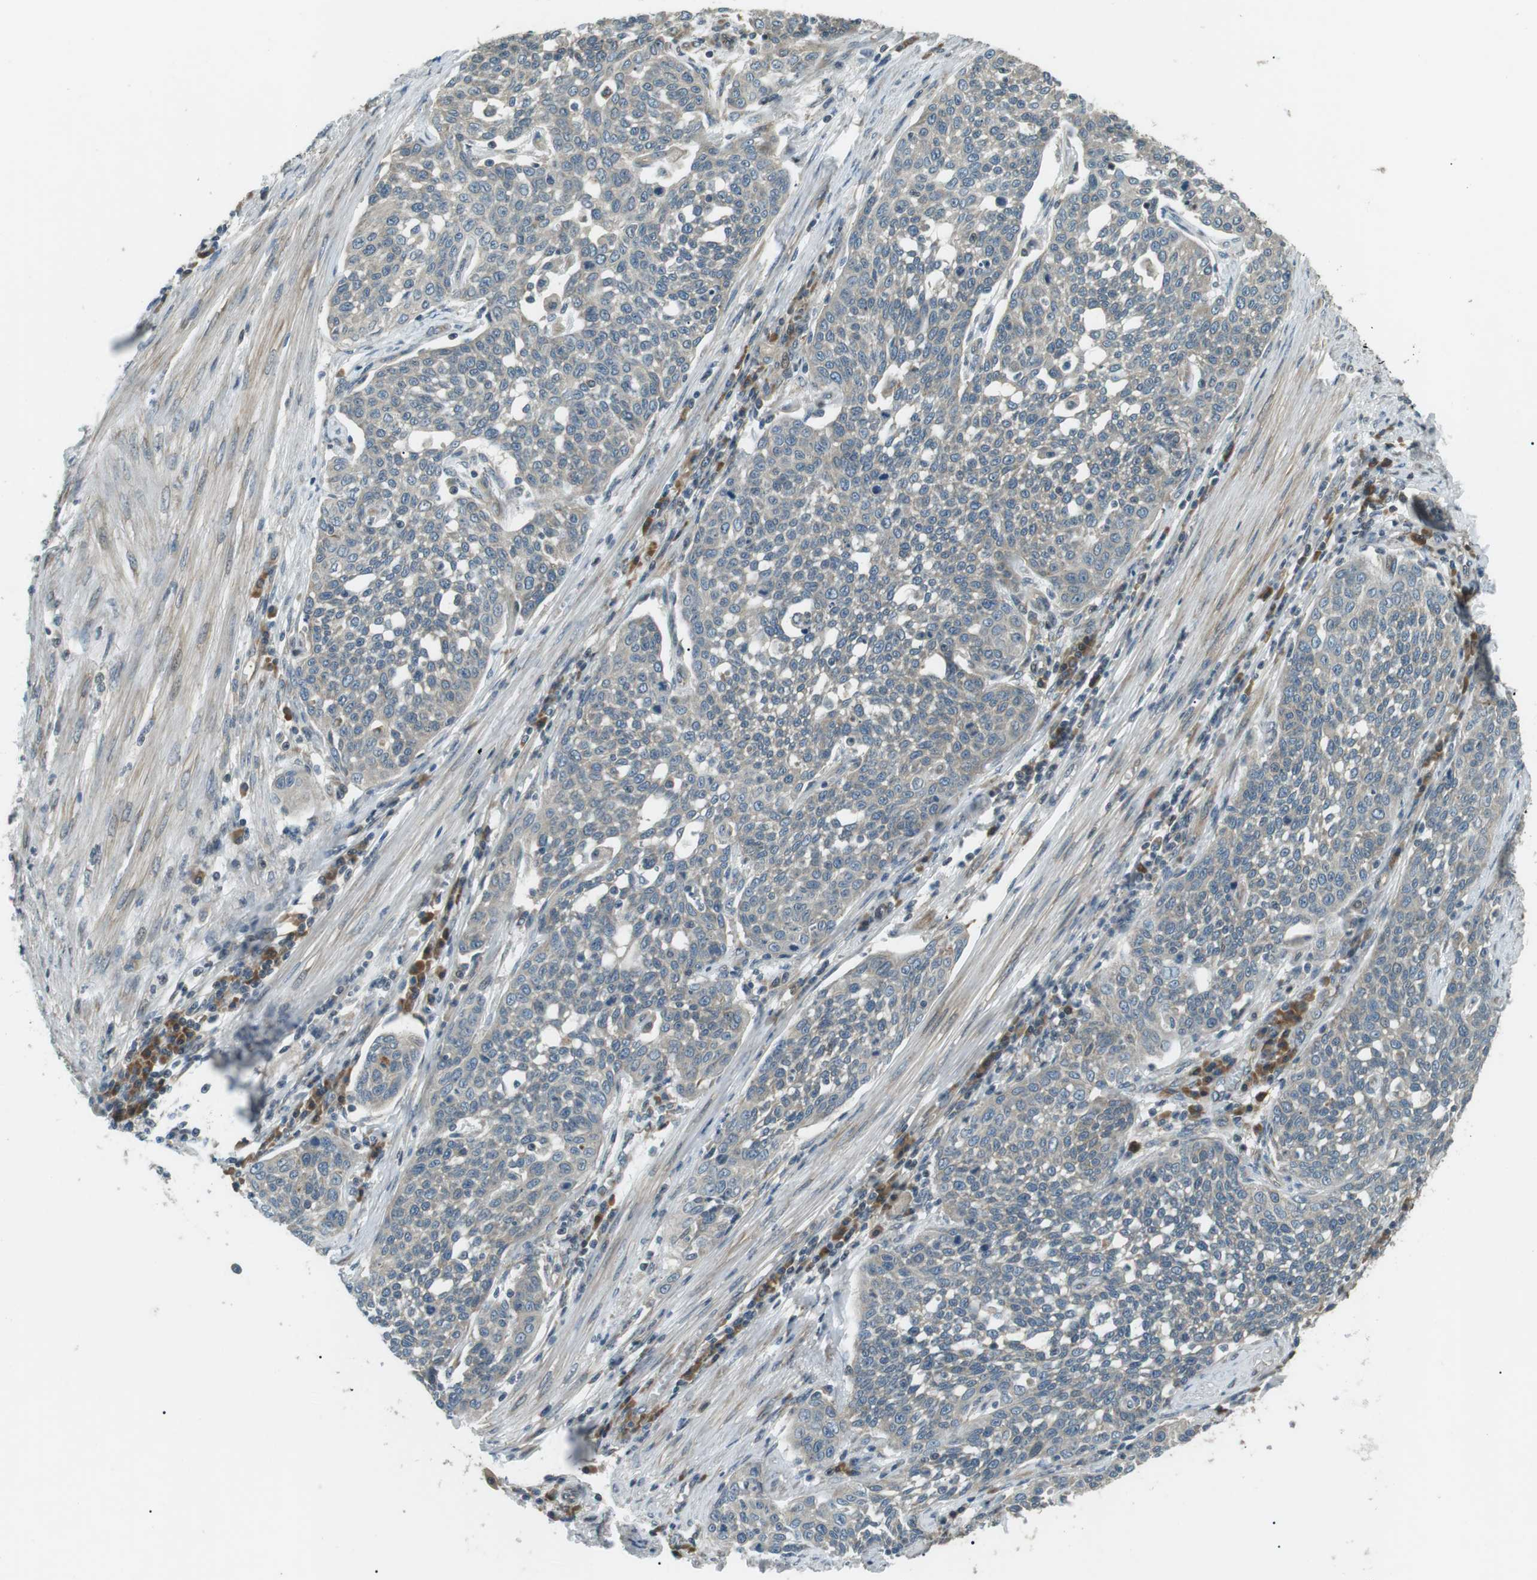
{"staining": {"intensity": "negative", "quantity": "none", "location": "none"}, "tissue": "cervical cancer", "cell_type": "Tumor cells", "image_type": "cancer", "snomed": [{"axis": "morphology", "description": "Squamous cell carcinoma, NOS"}, {"axis": "topography", "description": "Cervix"}], "caption": "Cervical cancer was stained to show a protein in brown. There is no significant positivity in tumor cells. The staining was performed using DAB (3,3'-diaminobenzidine) to visualize the protein expression in brown, while the nuclei were stained in blue with hematoxylin (Magnification: 20x).", "gene": "TMEM74", "patient": {"sex": "female", "age": 34}}